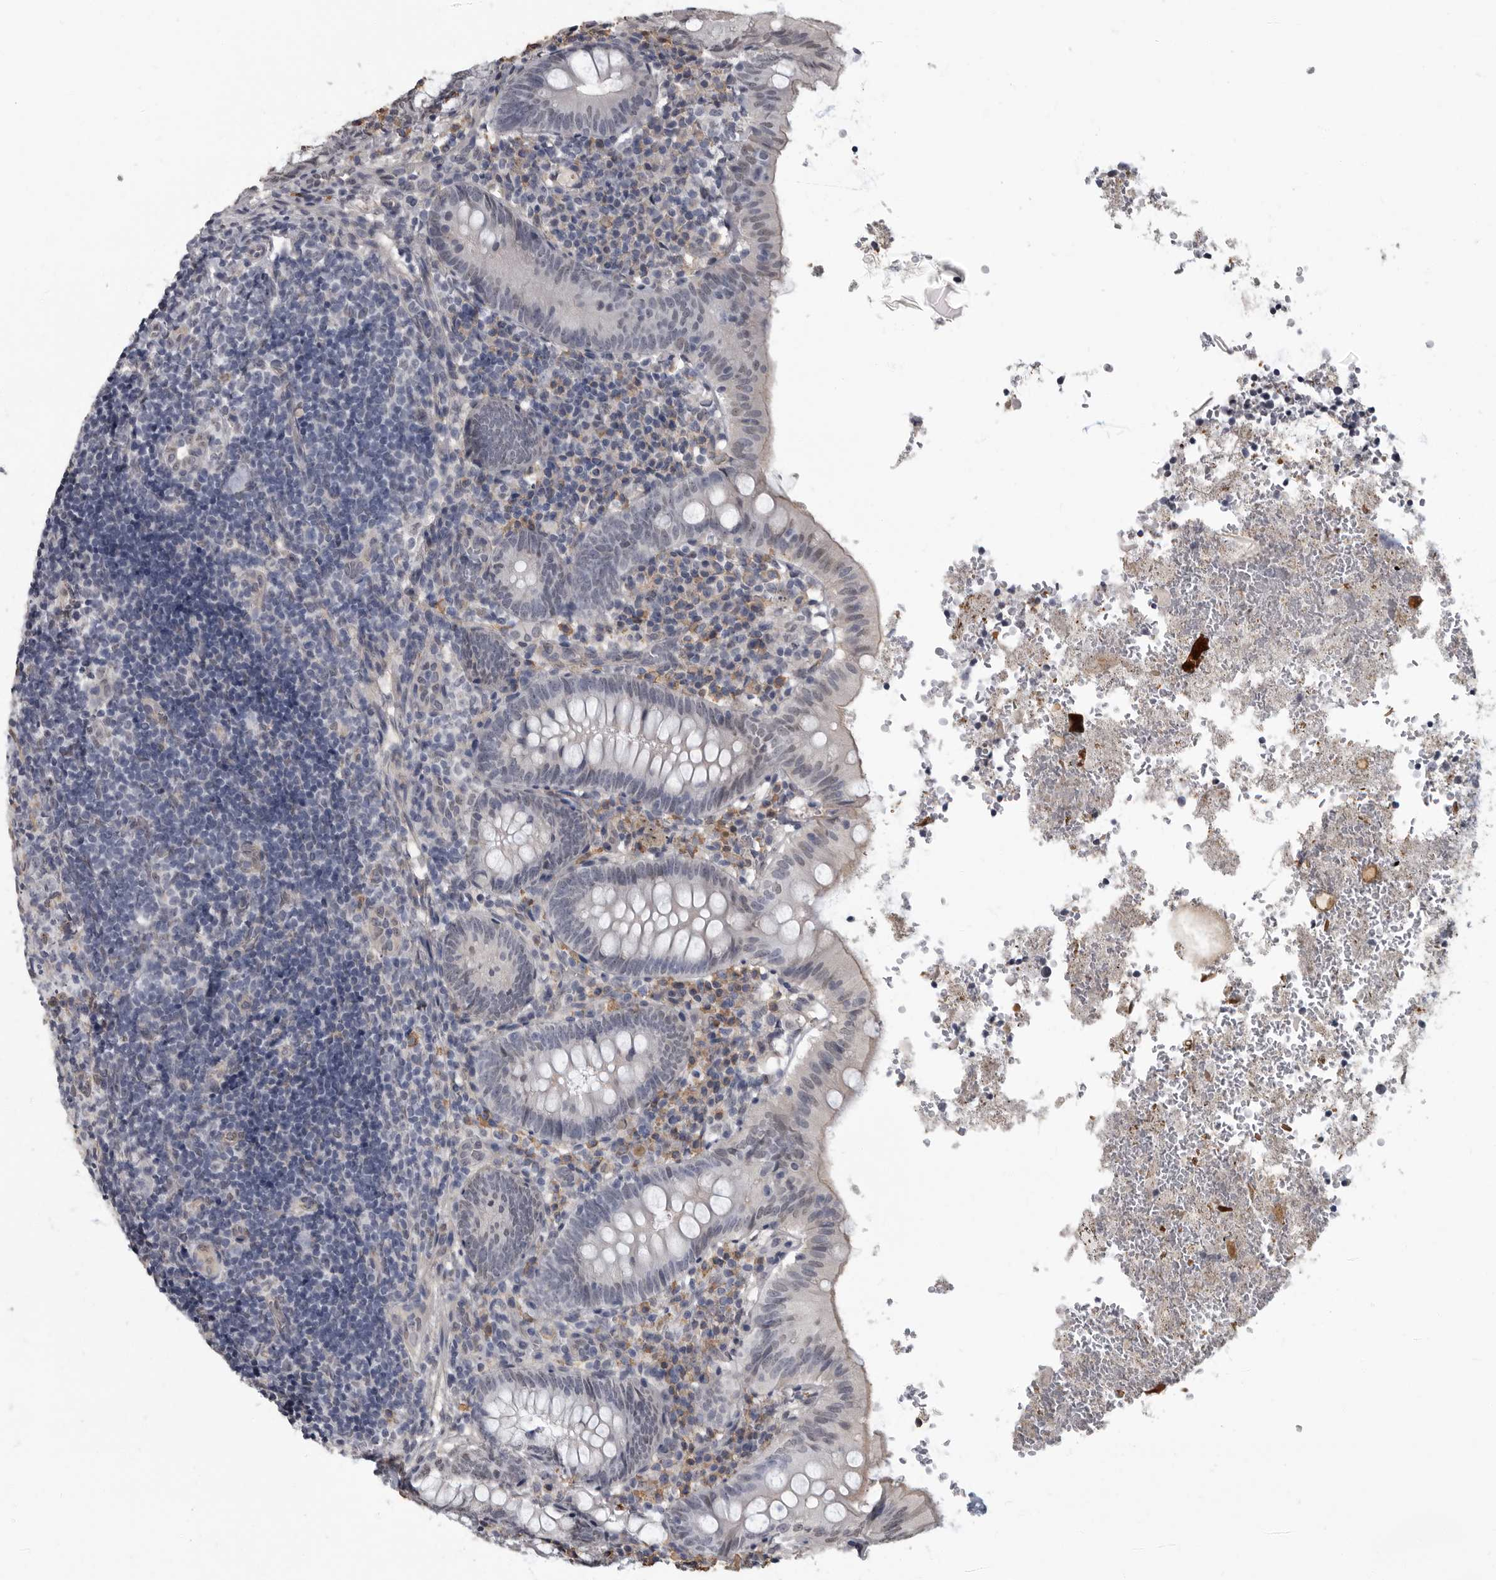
{"staining": {"intensity": "weak", "quantity": "<25%", "location": "nuclear"}, "tissue": "appendix", "cell_type": "Glandular cells", "image_type": "normal", "snomed": [{"axis": "morphology", "description": "Normal tissue, NOS"}, {"axis": "topography", "description": "Appendix"}], "caption": "Image shows no significant protein staining in glandular cells of benign appendix. Brightfield microscopy of immunohistochemistry stained with DAB (3,3'-diaminobenzidine) (brown) and hematoxylin (blue), captured at high magnification.", "gene": "ARHGEF10", "patient": {"sex": "male", "age": 8}}